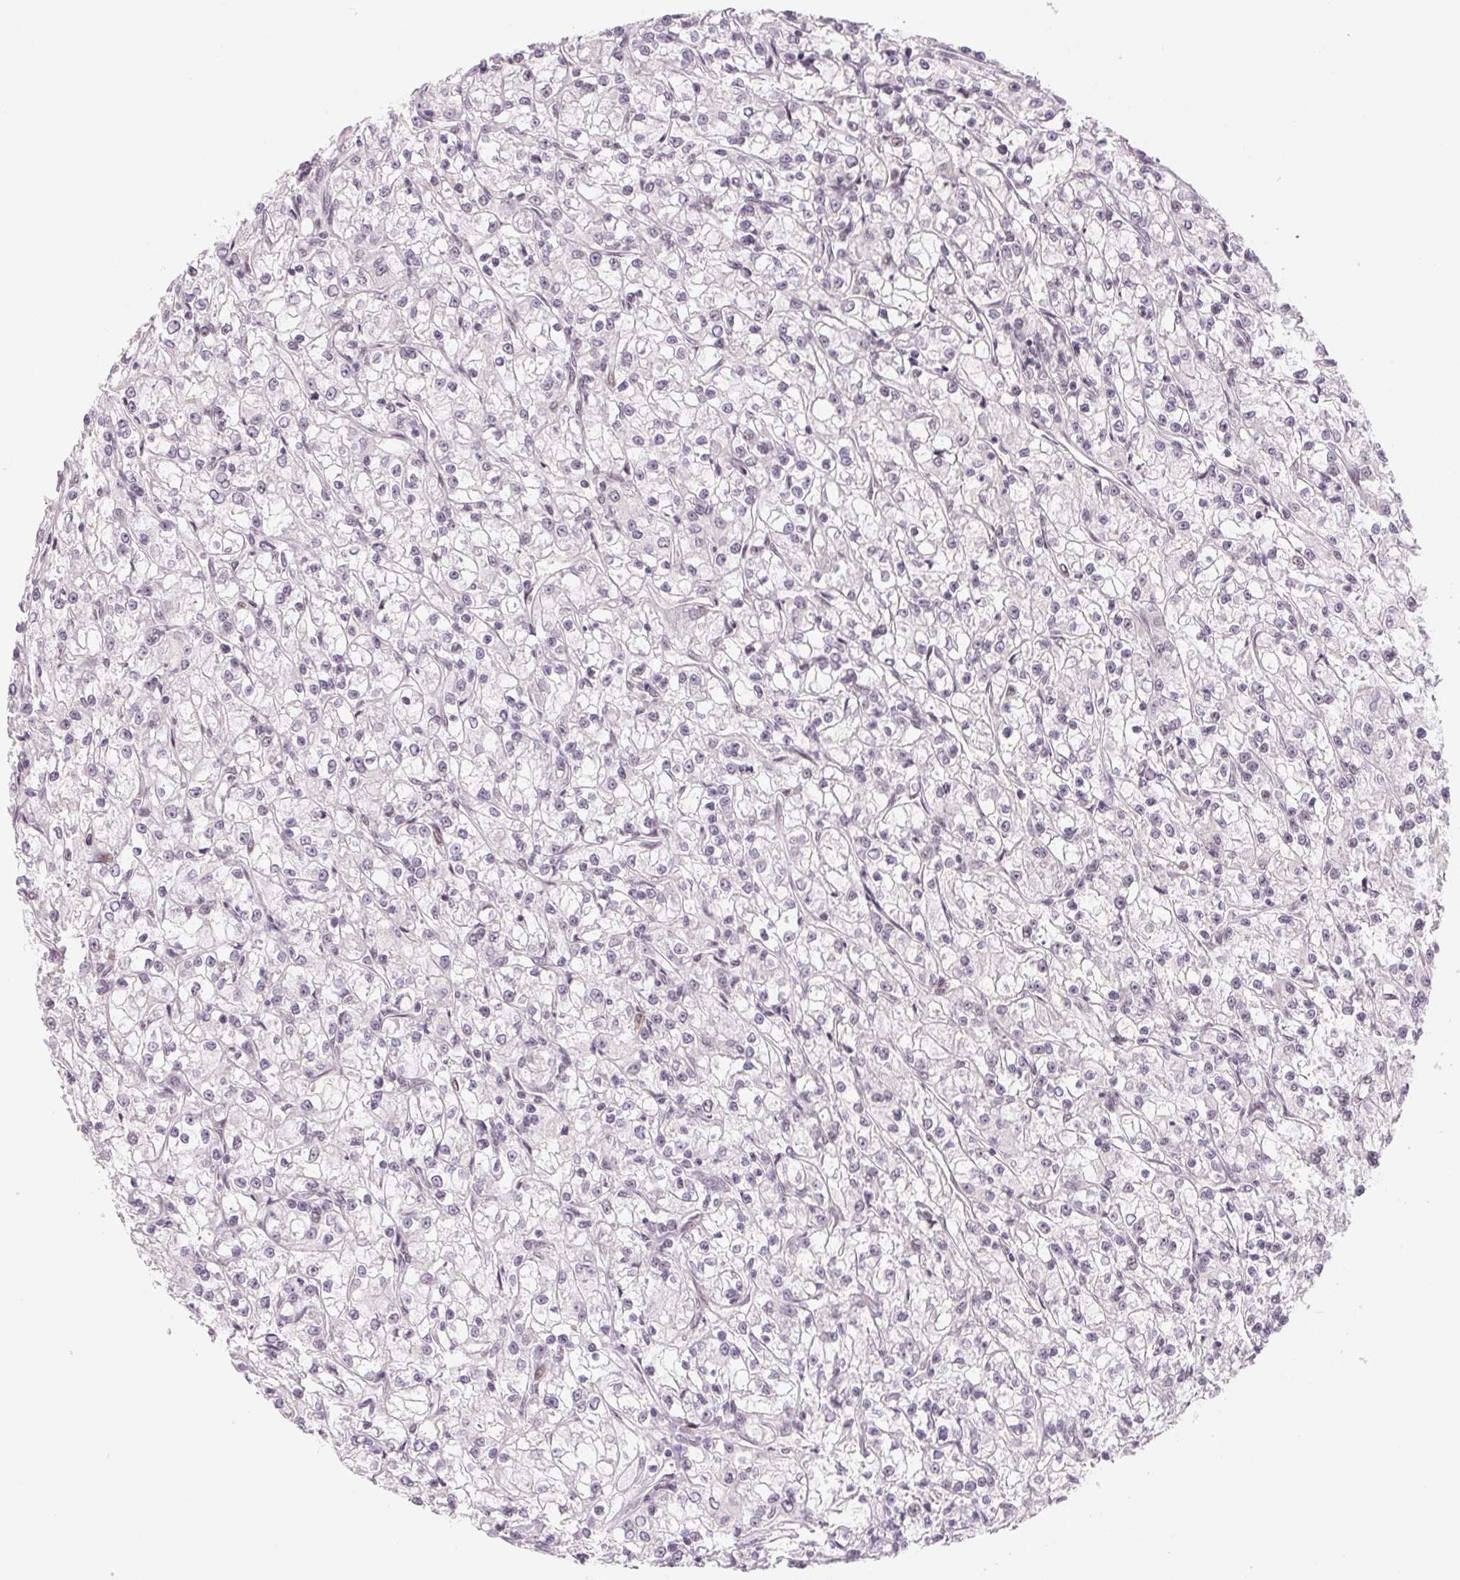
{"staining": {"intensity": "negative", "quantity": "none", "location": "none"}, "tissue": "renal cancer", "cell_type": "Tumor cells", "image_type": "cancer", "snomed": [{"axis": "morphology", "description": "Adenocarcinoma, NOS"}, {"axis": "topography", "description": "Kidney"}], "caption": "This is an IHC micrograph of human renal cancer. There is no expression in tumor cells.", "gene": "DNAJB6", "patient": {"sex": "female", "age": 59}}